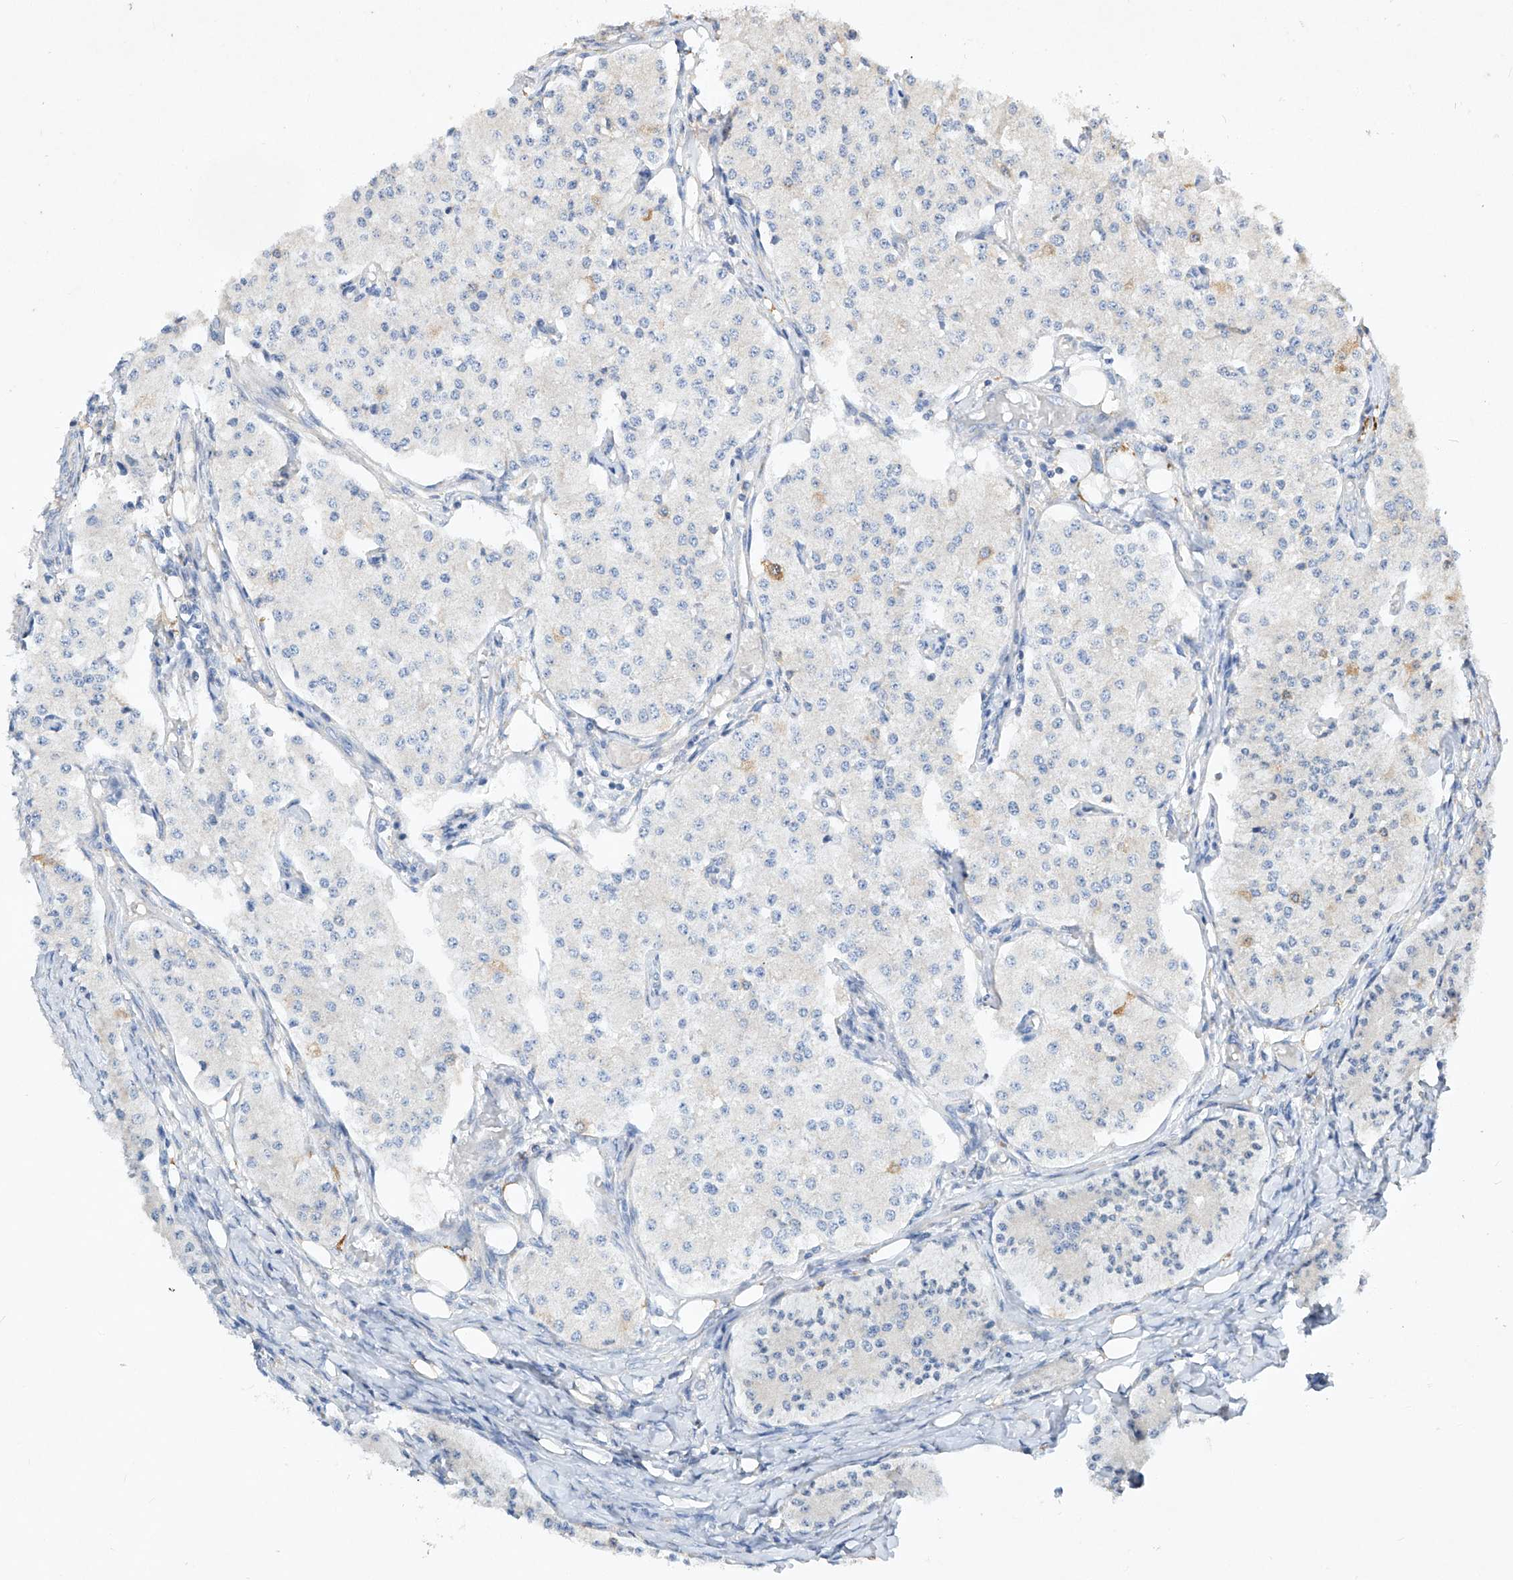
{"staining": {"intensity": "negative", "quantity": "none", "location": "none"}, "tissue": "carcinoid", "cell_type": "Tumor cells", "image_type": "cancer", "snomed": [{"axis": "morphology", "description": "Carcinoid, malignant, NOS"}, {"axis": "topography", "description": "Colon"}], "caption": "The histopathology image exhibits no staining of tumor cells in carcinoid.", "gene": "AMD1", "patient": {"sex": "female", "age": 52}}